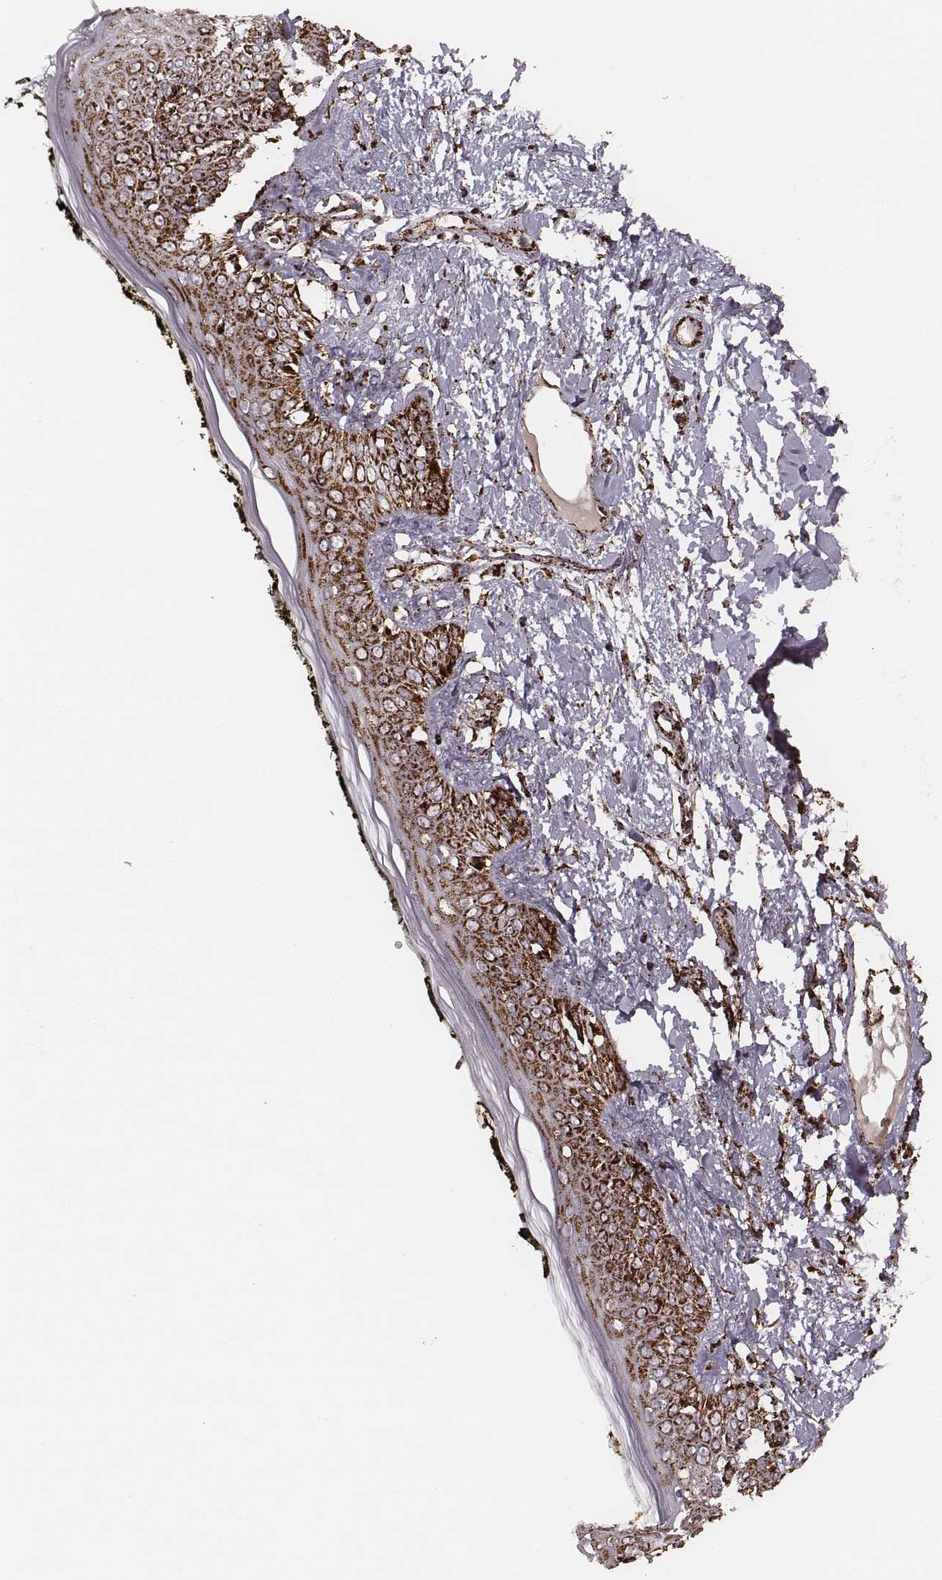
{"staining": {"intensity": "strong", "quantity": ">75%", "location": "cytoplasmic/membranous"}, "tissue": "skin", "cell_type": "Fibroblasts", "image_type": "normal", "snomed": [{"axis": "morphology", "description": "Normal tissue, NOS"}, {"axis": "topography", "description": "Skin"}], "caption": "A histopathology image showing strong cytoplasmic/membranous expression in approximately >75% of fibroblasts in benign skin, as visualized by brown immunohistochemical staining.", "gene": "TUFM", "patient": {"sex": "male", "age": 76}}